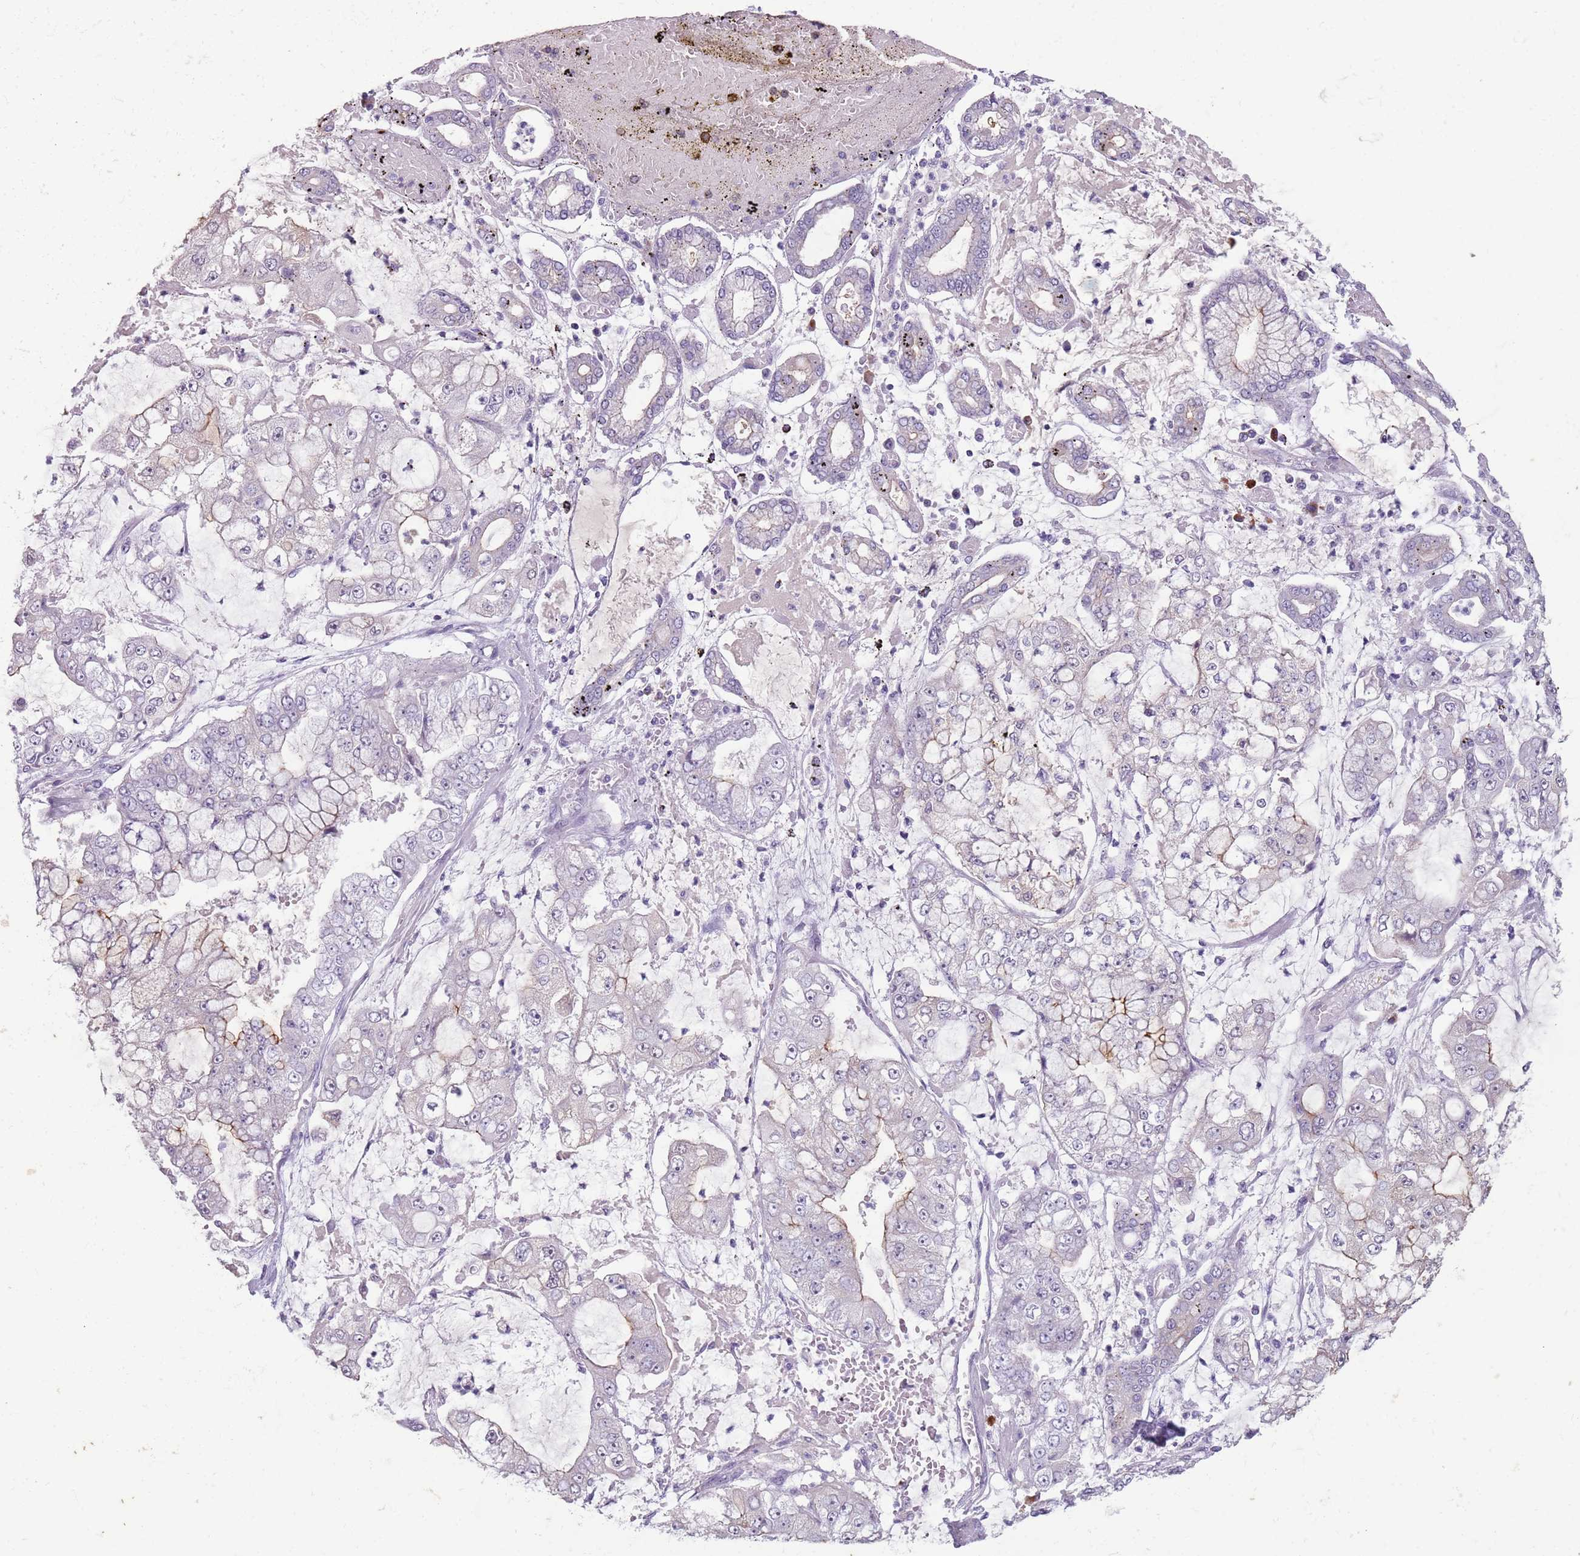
{"staining": {"intensity": "negative", "quantity": "none", "location": "none"}, "tissue": "stomach cancer", "cell_type": "Tumor cells", "image_type": "cancer", "snomed": [{"axis": "morphology", "description": "Adenocarcinoma, NOS"}, {"axis": "topography", "description": "Stomach"}], "caption": "DAB immunohistochemical staining of stomach cancer exhibits no significant positivity in tumor cells. (DAB (3,3'-diaminobenzidine) immunohistochemistry (IHC) with hematoxylin counter stain).", "gene": "STYK1", "patient": {"sex": "male", "age": 76}}